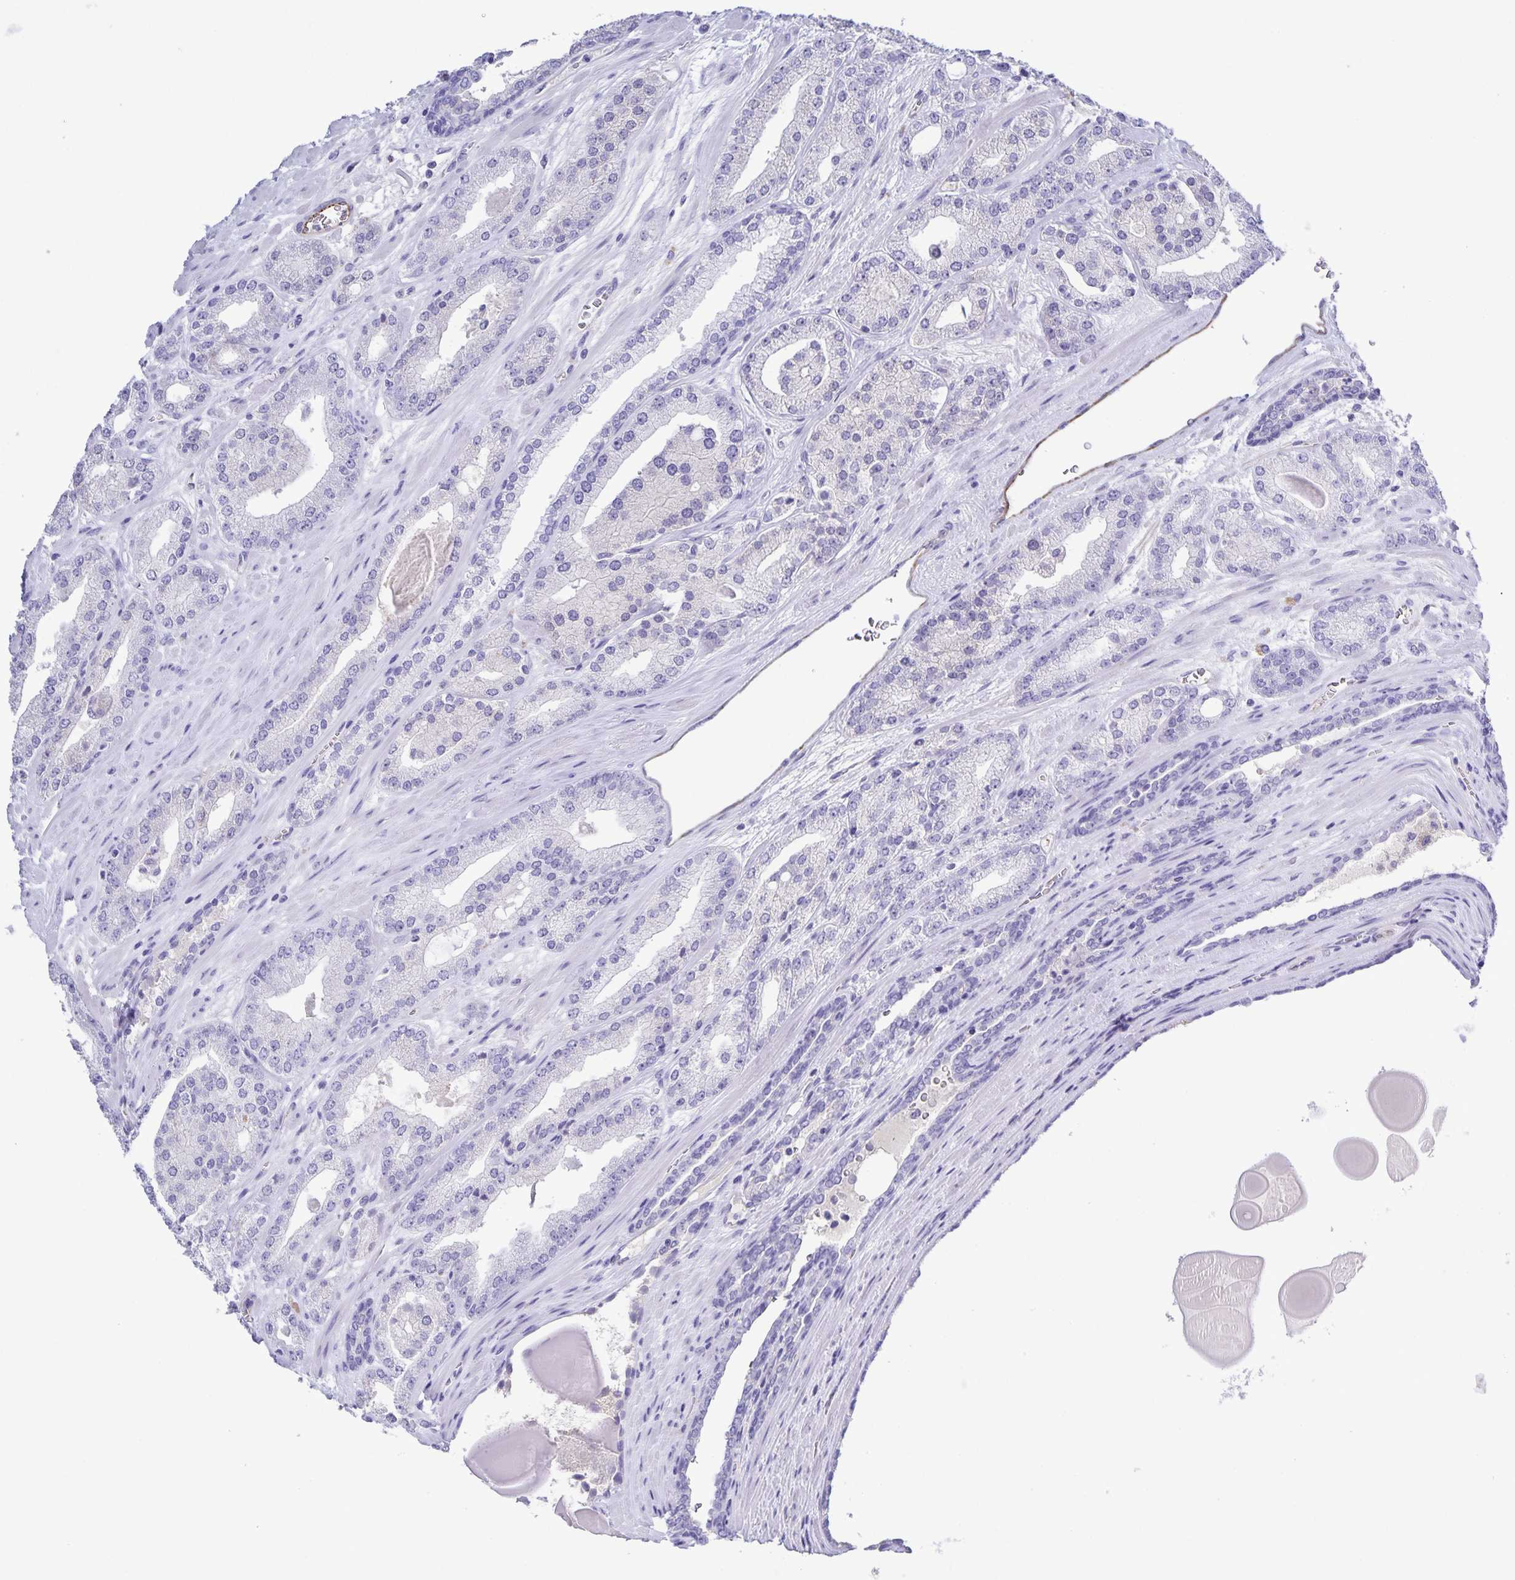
{"staining": {"intensity": "negative", "quantity": "none", "location": "none"}, "tissue": "prostate cancer", "cell_type": "Tumor cells", "image_type": "cancer", "snomed": [{"axis": "morphology", "description": "Adenocarcinoma, High grade"}, {"axis": "topography", "description": "Prostate"}], "caption": "This is an immunohistochemistry (IHC) histopathology image of human adenocarcinoma (high-grade) (prostate). There is no positivity in tumor cells.", "gene": "UBQLN3", "patient": {"sex": "male", "age": 64}}